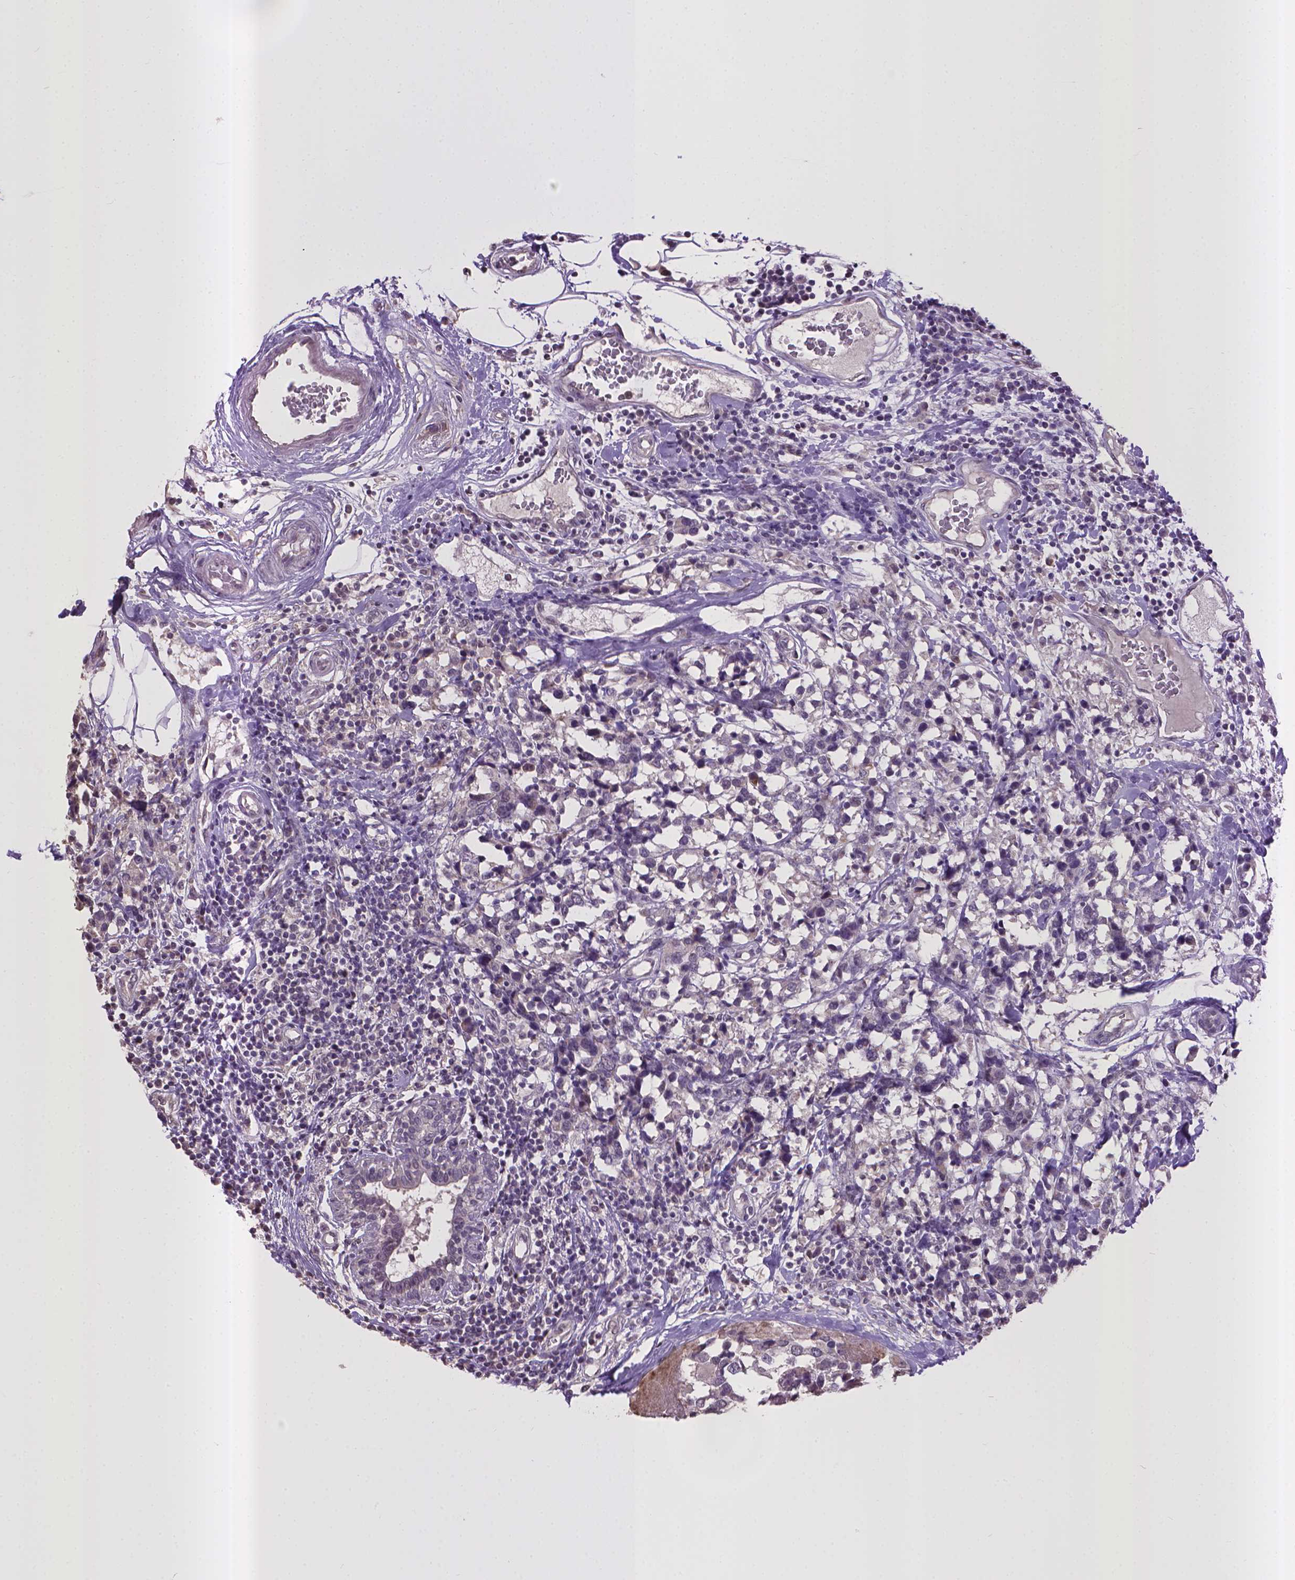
{"staining": {"intensity": "negative", "quantity": "none", "location": "none"}, "tissue": "breast cancer", "cell_type": "Tumor cells", "image_type": "cancer", "snomed": [{"axis": "morphology", "description": "Lobular carcinoma"}, {"axis": "topography", "description": "Breast"}], "caption": "Breast cancer was stained to show a protein in brown. There is no significant expression in tumor cells.", "gene": "CPM", "patient": {"sex": "female", "age": 59}}